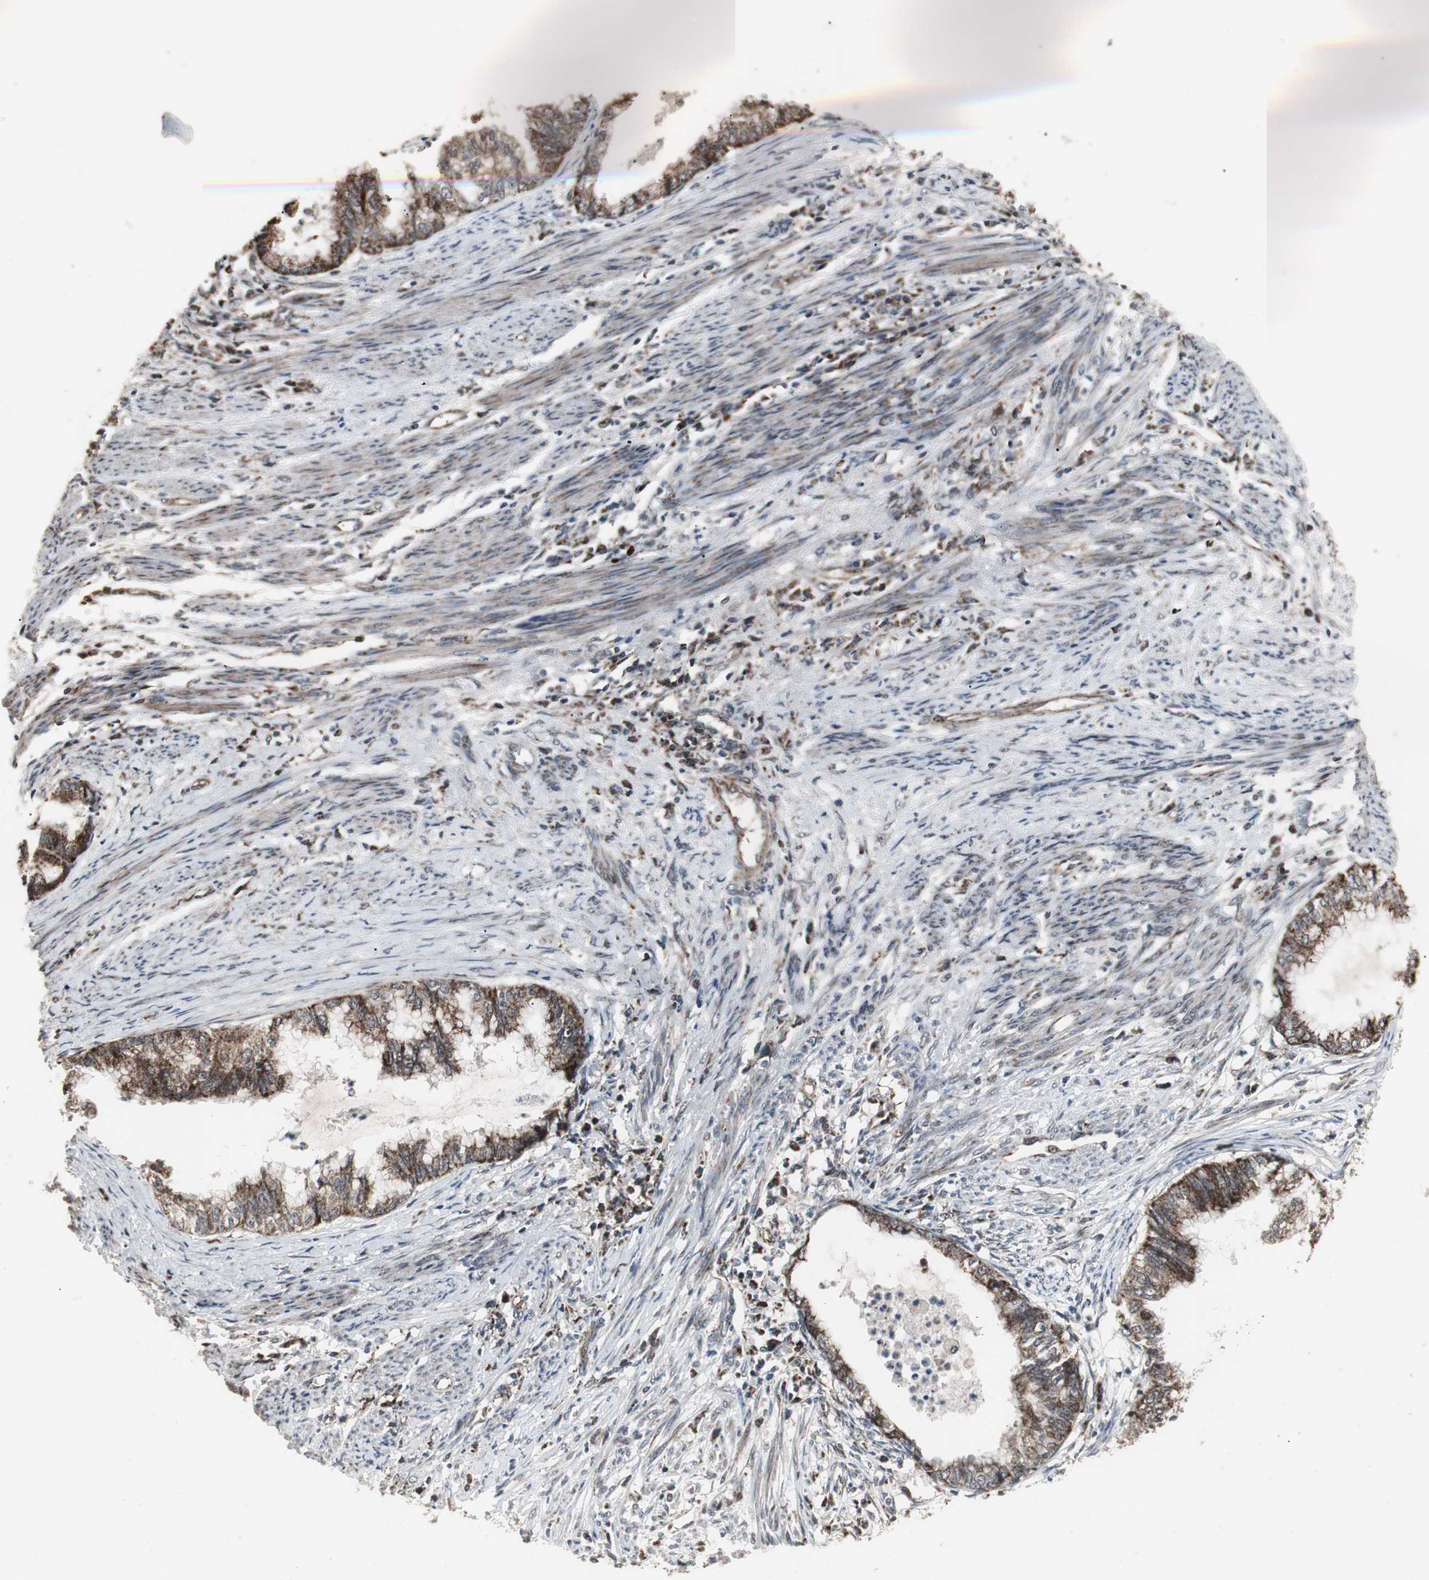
{"staining": {"intensity": "strong", "quantity": ">75%", "location": "cytoplasmic/membranous"}, "tissue": "endometrial cancer", "cell_type": "Tumor cells", "image_type": "cancer", "snomed": [{"axis": "morphology", "description": "Adenocarcinoma, NOS"}, {"axis": "topography", "description": "Endometrium"}], "caption": "Immunohistochemistry (IHC) histopathology image of human endometrial cancer stained for a protein (brown), which displays high levels of strong cytoplasmic/membranous positivity in approximately >75% of tumor cells.", "gene": "MRPL40", "patient": {"sex": "female", "age": 79}}